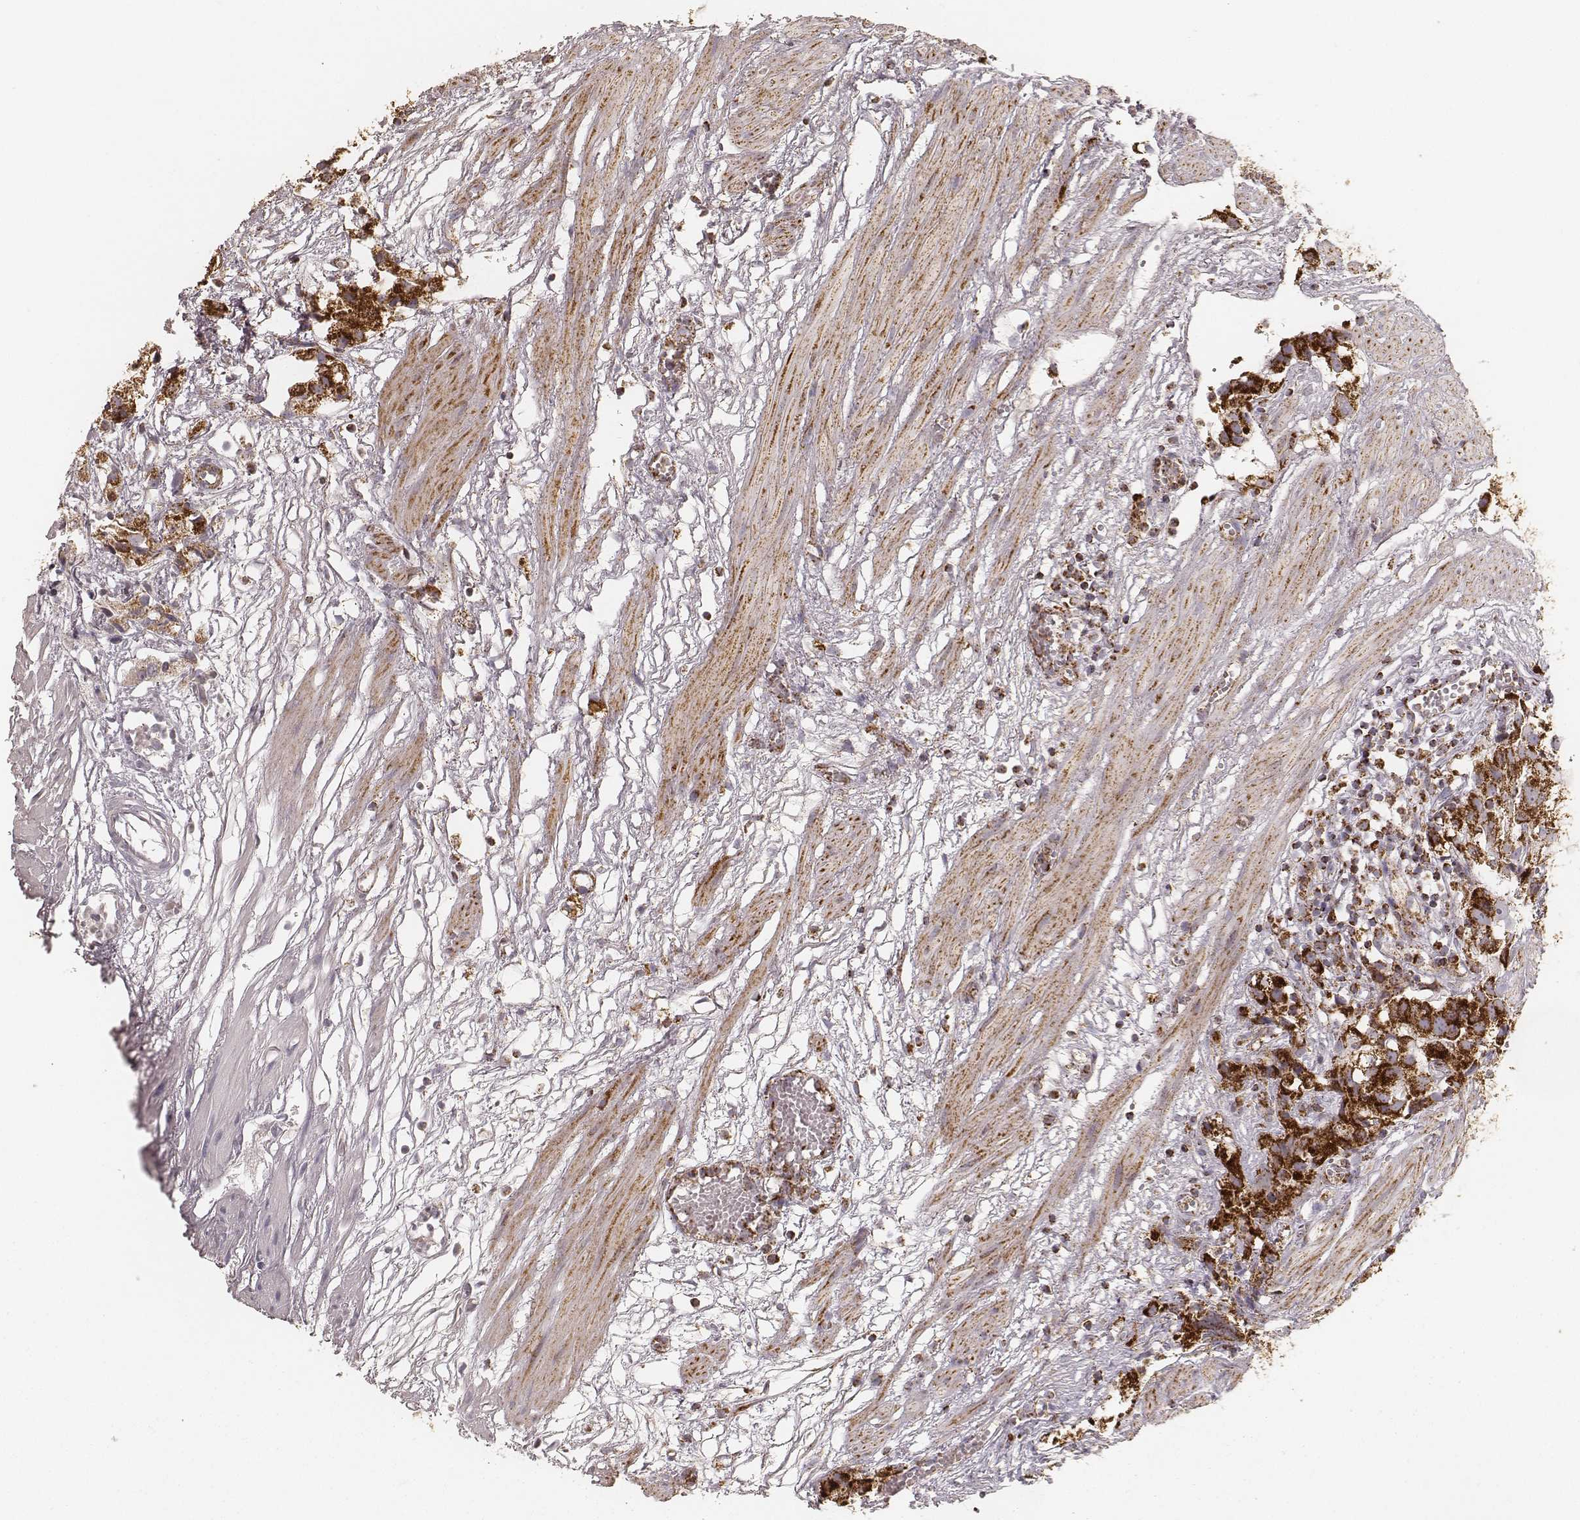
{"staining": {"intensity": "strong", "quantity": ">75%", "location": "cytoplasmic/membranous"}, "tissue": "prostate cancer", "cell_type": "Tumor cells", "image_type": "cancer", "snomed": [{"axis": "morphology", "description": "Adenocarcinoma, High grade"}, {"axis": "topography", "description": "Prostate"}], "caption": "Protein staining of prostate high-grade adenocarcinoma tissue reveals strong cytoplasmic/membranous expression in approximately >75% of tumor cells.", "gene": "CS", "patient": {"sex": "male", "age": 68}}